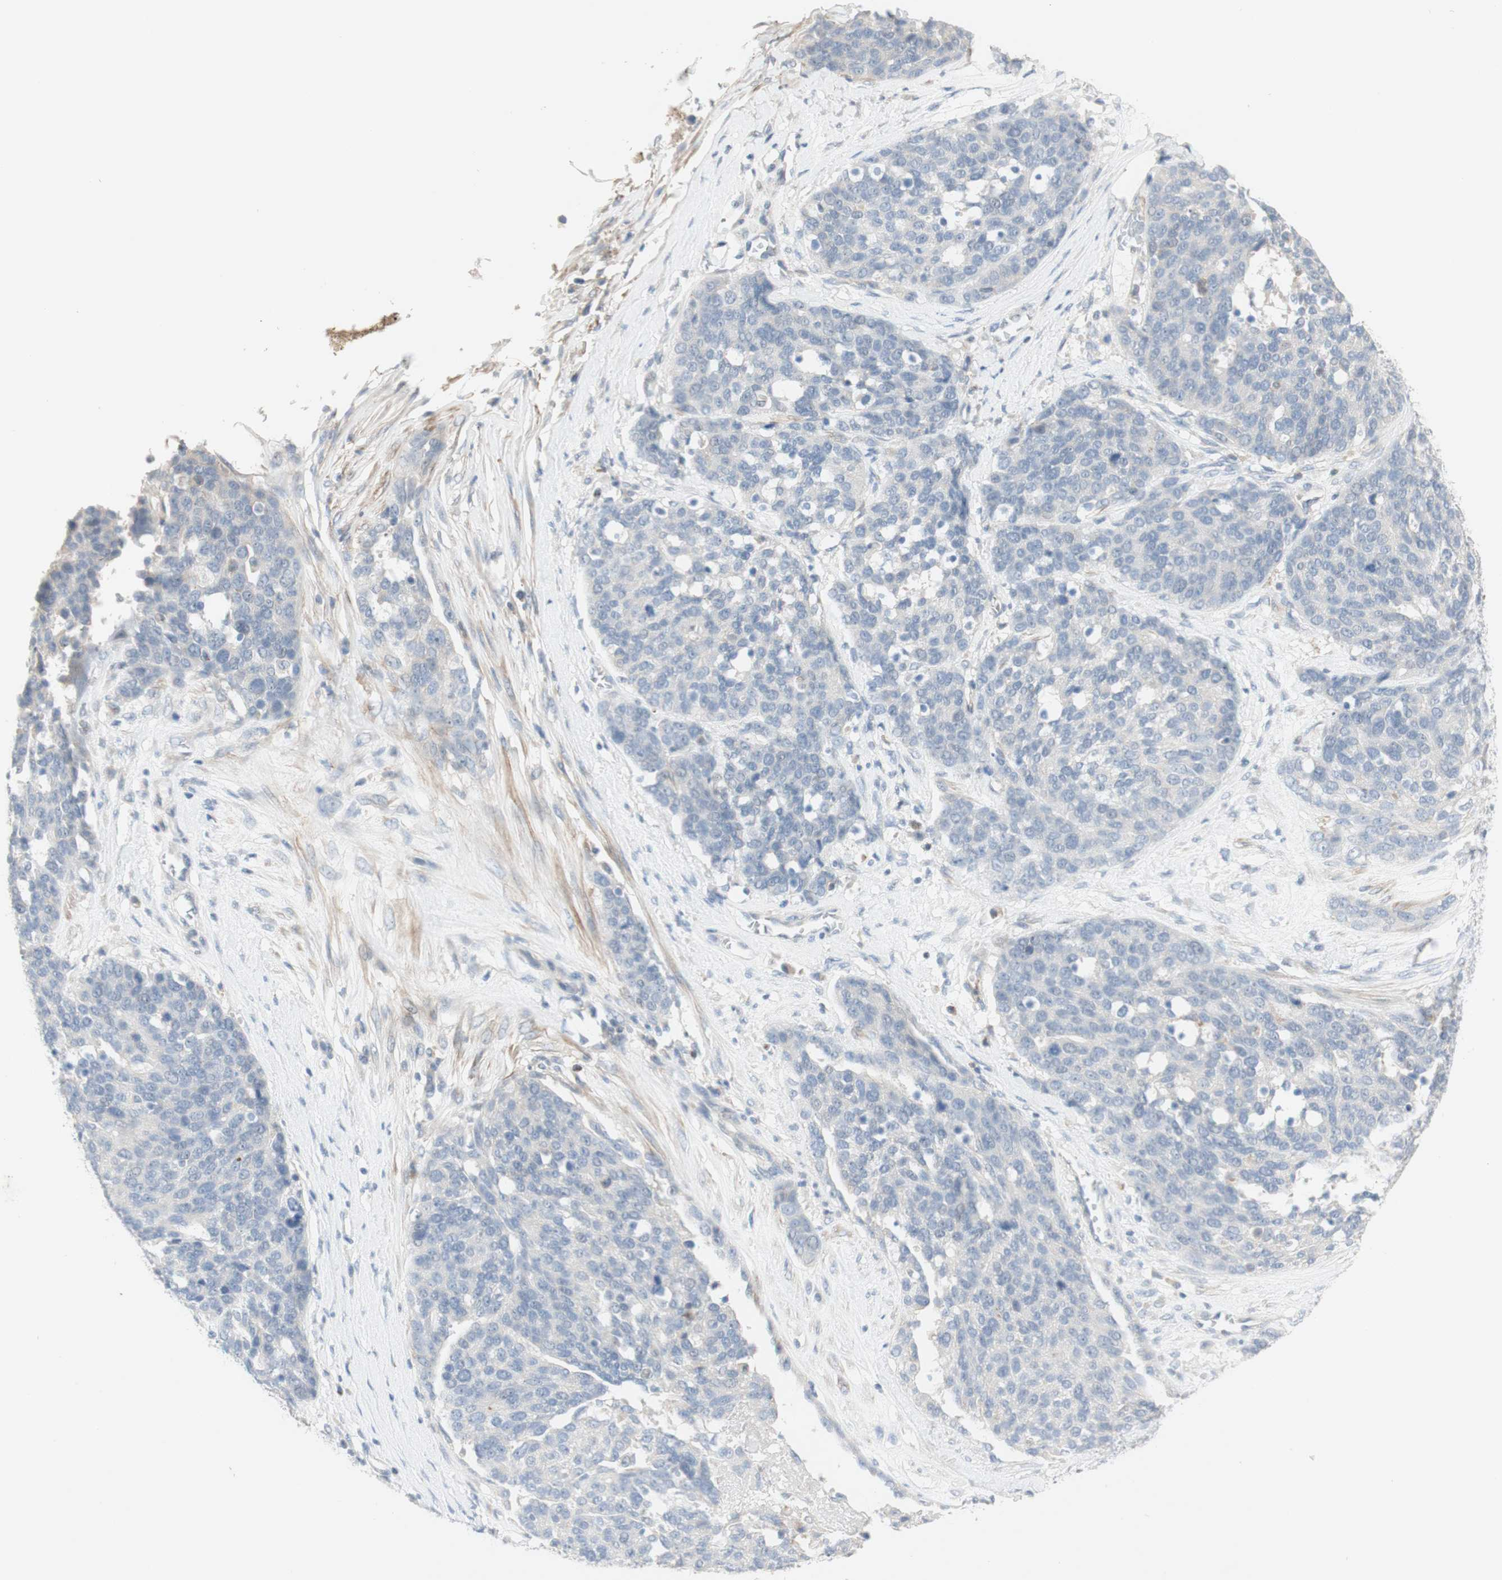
{"staining": {"intensity": "negative", "quantity": "none", "location": "none"}, "tissue": "ovarian cancer", "cell_type": "Tumor cells", "image_type": "cancer", "snomed": [{"axis": "morphology", "description": "Cystadenocarcinoma, serous, NOS"}, {"axis": "topography", "description": "Ovary"}], "caption": "Immunohistochemistry (IHC) image of serous cystadenocarcinoma (ovarian) stained for a protein (brown), which demonstrates no expression in tumor cells.", "gene": "MANEA", "patient": {"sex": "female", "age": 44}}